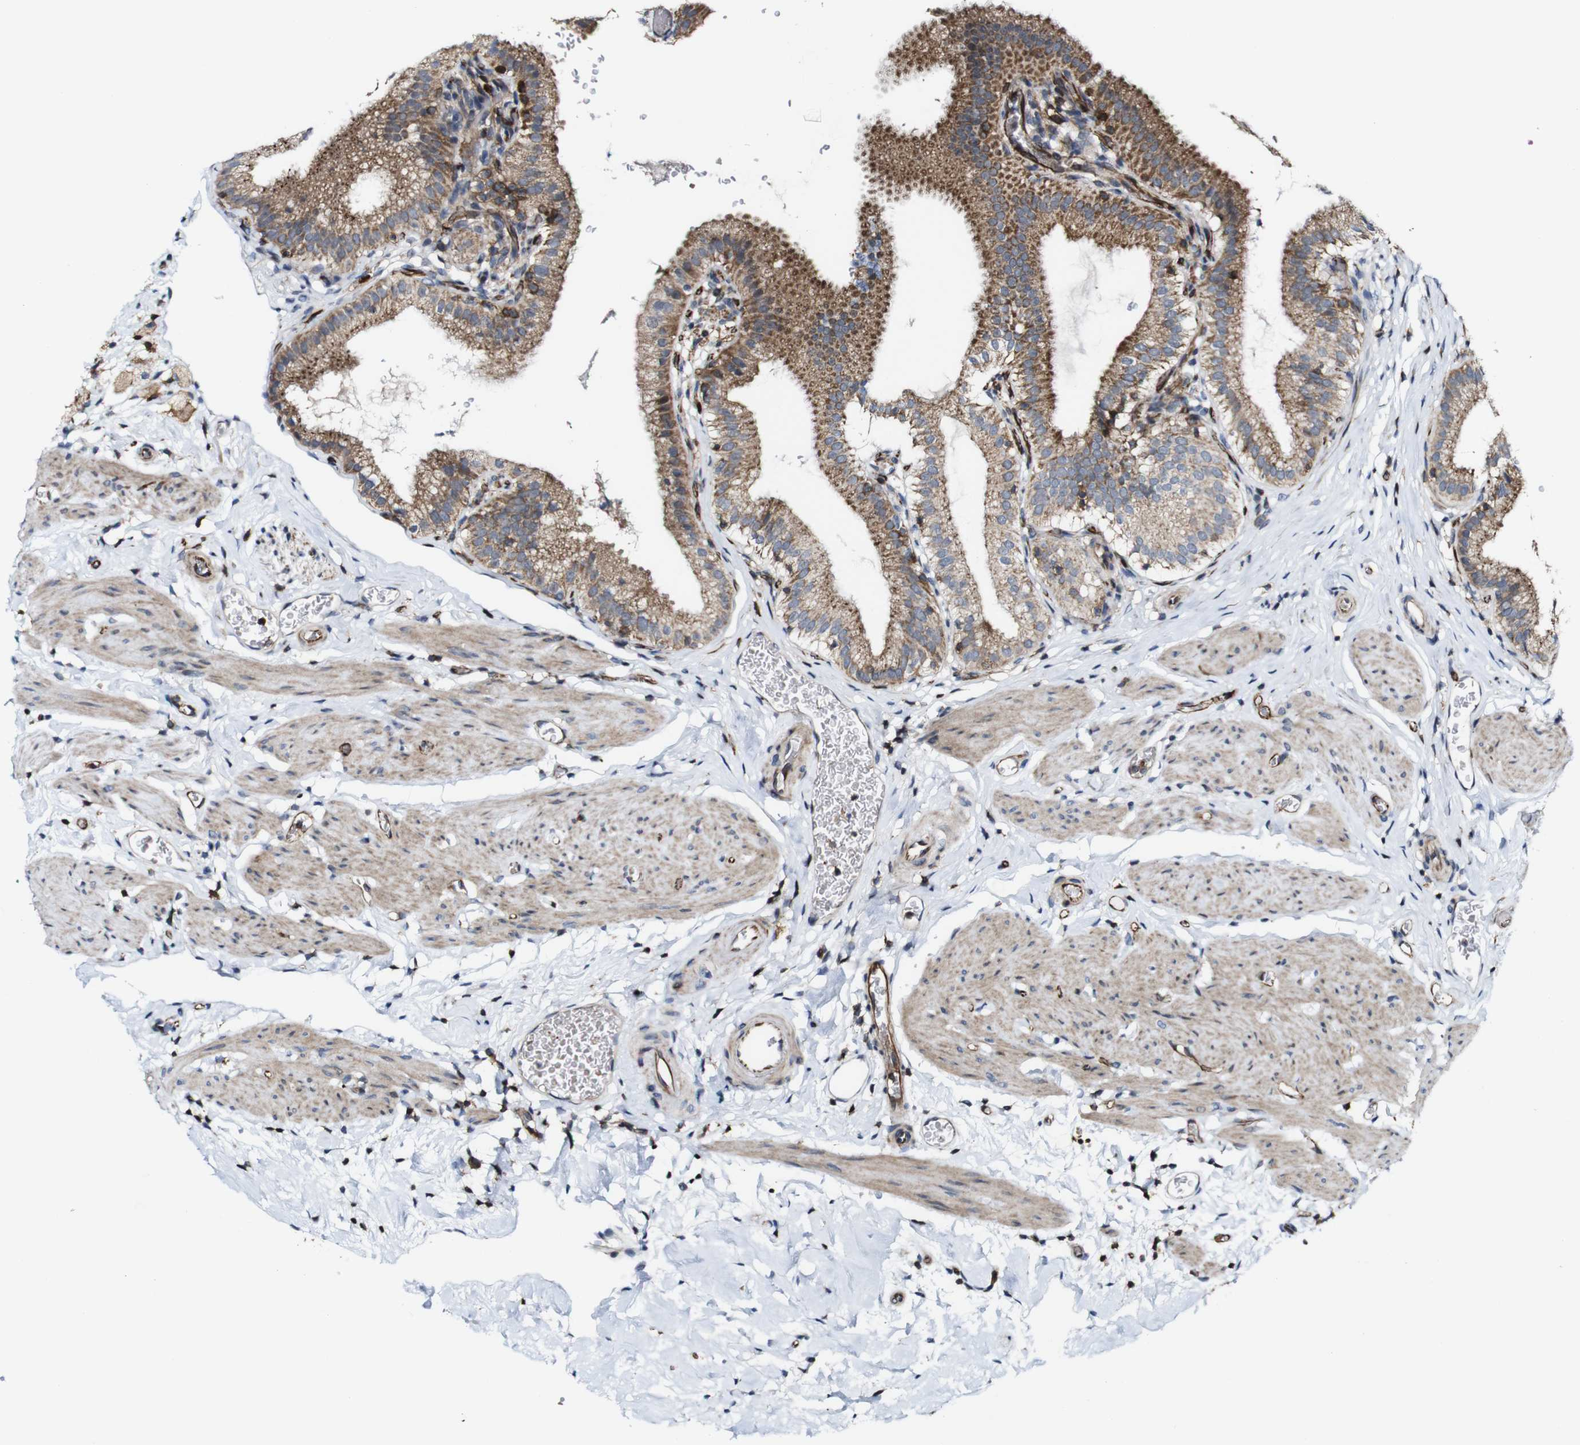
{"staining": {"intensity": "strong", "quantity": "25%-75%", "location": "cytoplasmic/membranous"}, "tissue": "gallbladder", "cell_type": "Glandular cells", "image_type": "normal", "snomed": [{"axis": "morphology", "description": "Normal tissue, NOS"}, {"axis": "topography", "description": "Gallbladder"}], "caption": "Benign gallbladder exhibits strong cytoplasmic/membranous expression in about 25%-75% of glandular cells, visualized by immunohistochemistry. Using DAB (brown) and hematoxylin (blue) stains, captured at high magnification using brightfield microscopy.", "gene": "JAK2", "patient": {"sex": "male", "age": 54}}